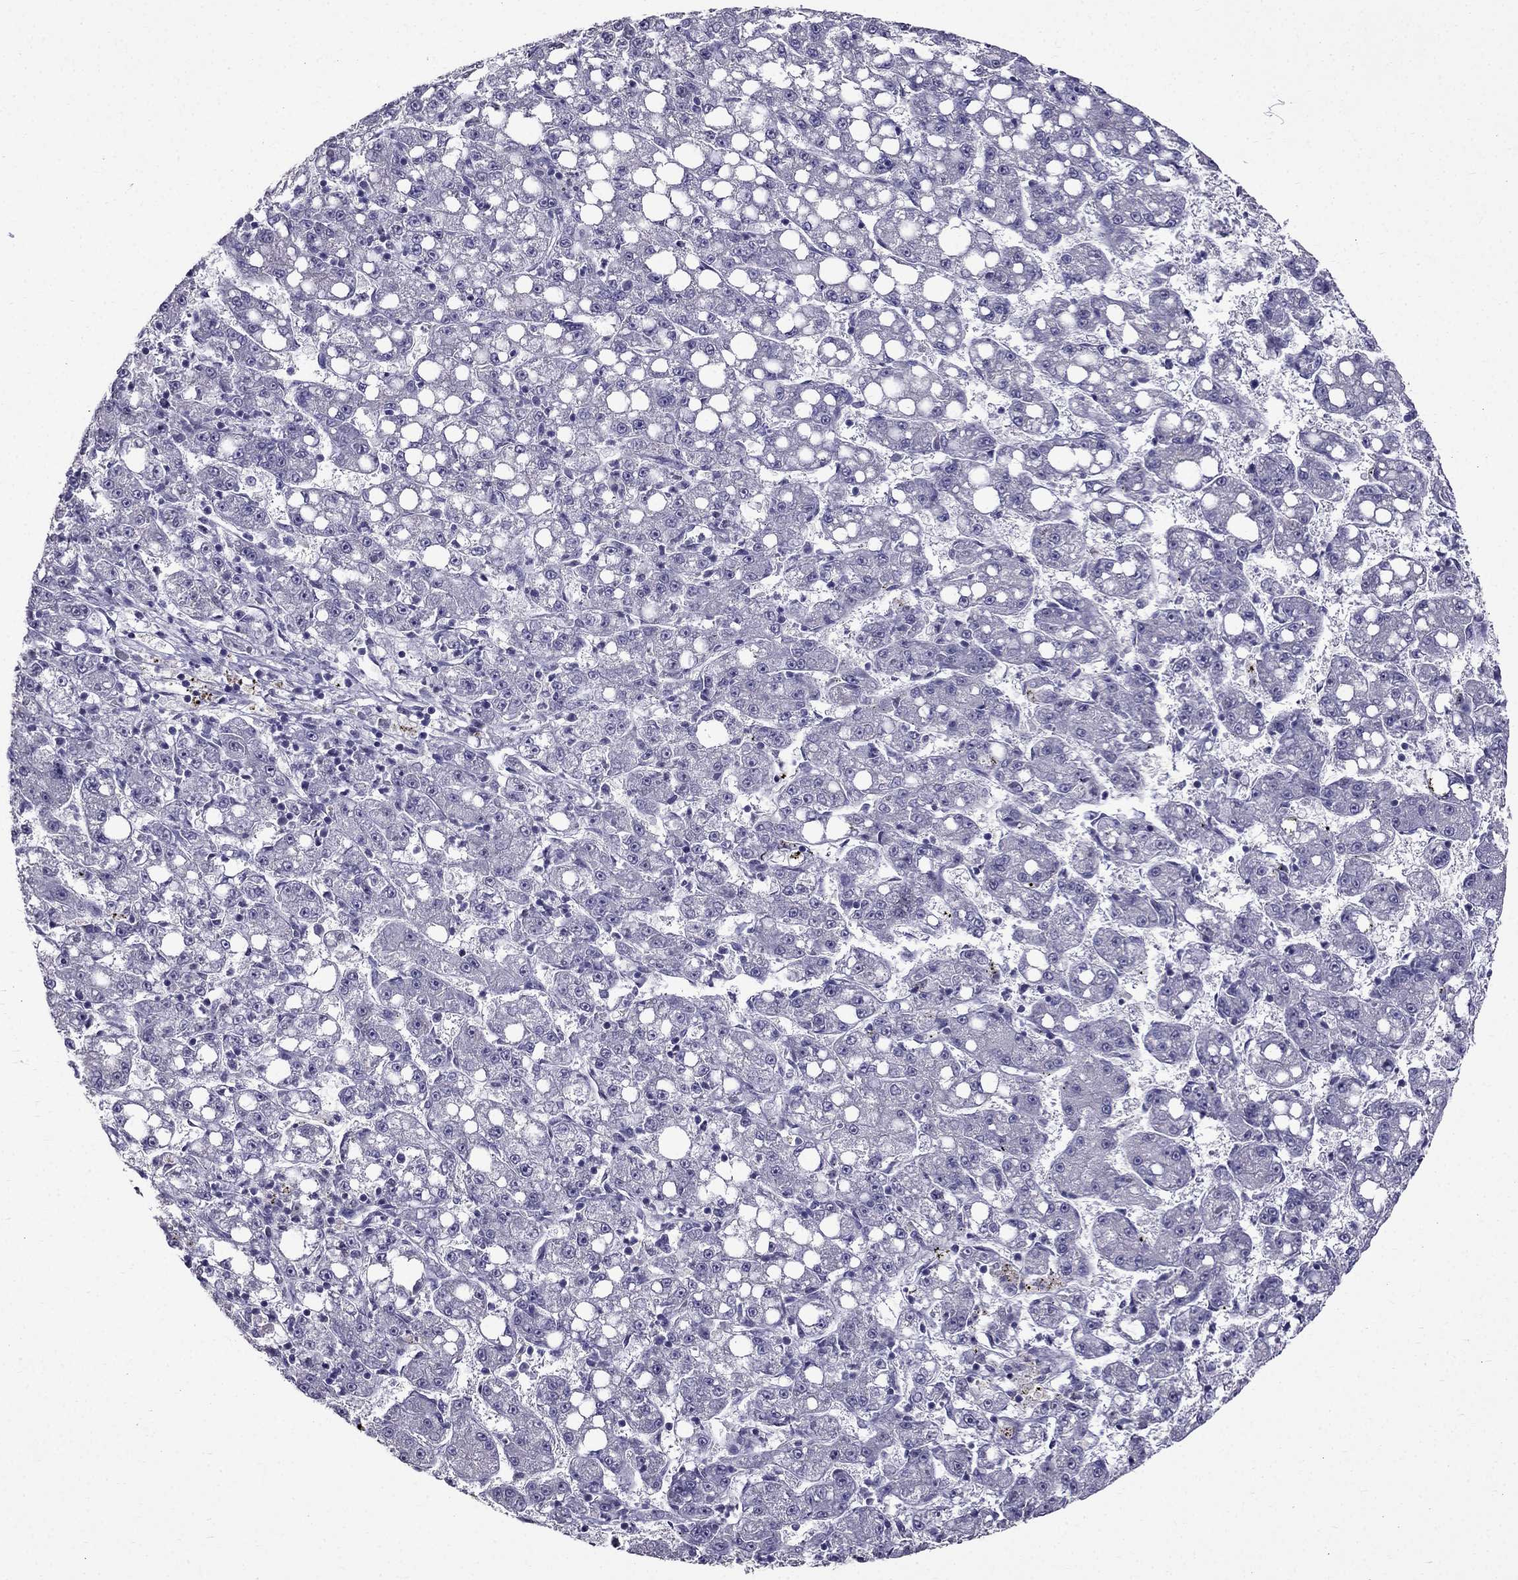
{"staining": {"intensity": "negative", "quantity": "none", "location": "none"}, "tissue": "liver cancer", "cell_type": "Tumor cells", "image_type": "cancer", "snomed": [{"axis": "morphology", "description": "Carcinoma, Hepatocellular, NOS"}, {"axis": "topography", "description": "Liver"}], "caption": "Histopathology image shows no protein positivity in tumor cells of liver cancer tissue.", "gene": "DUSP15", "patient": {"sex": "female", "age": 65}}